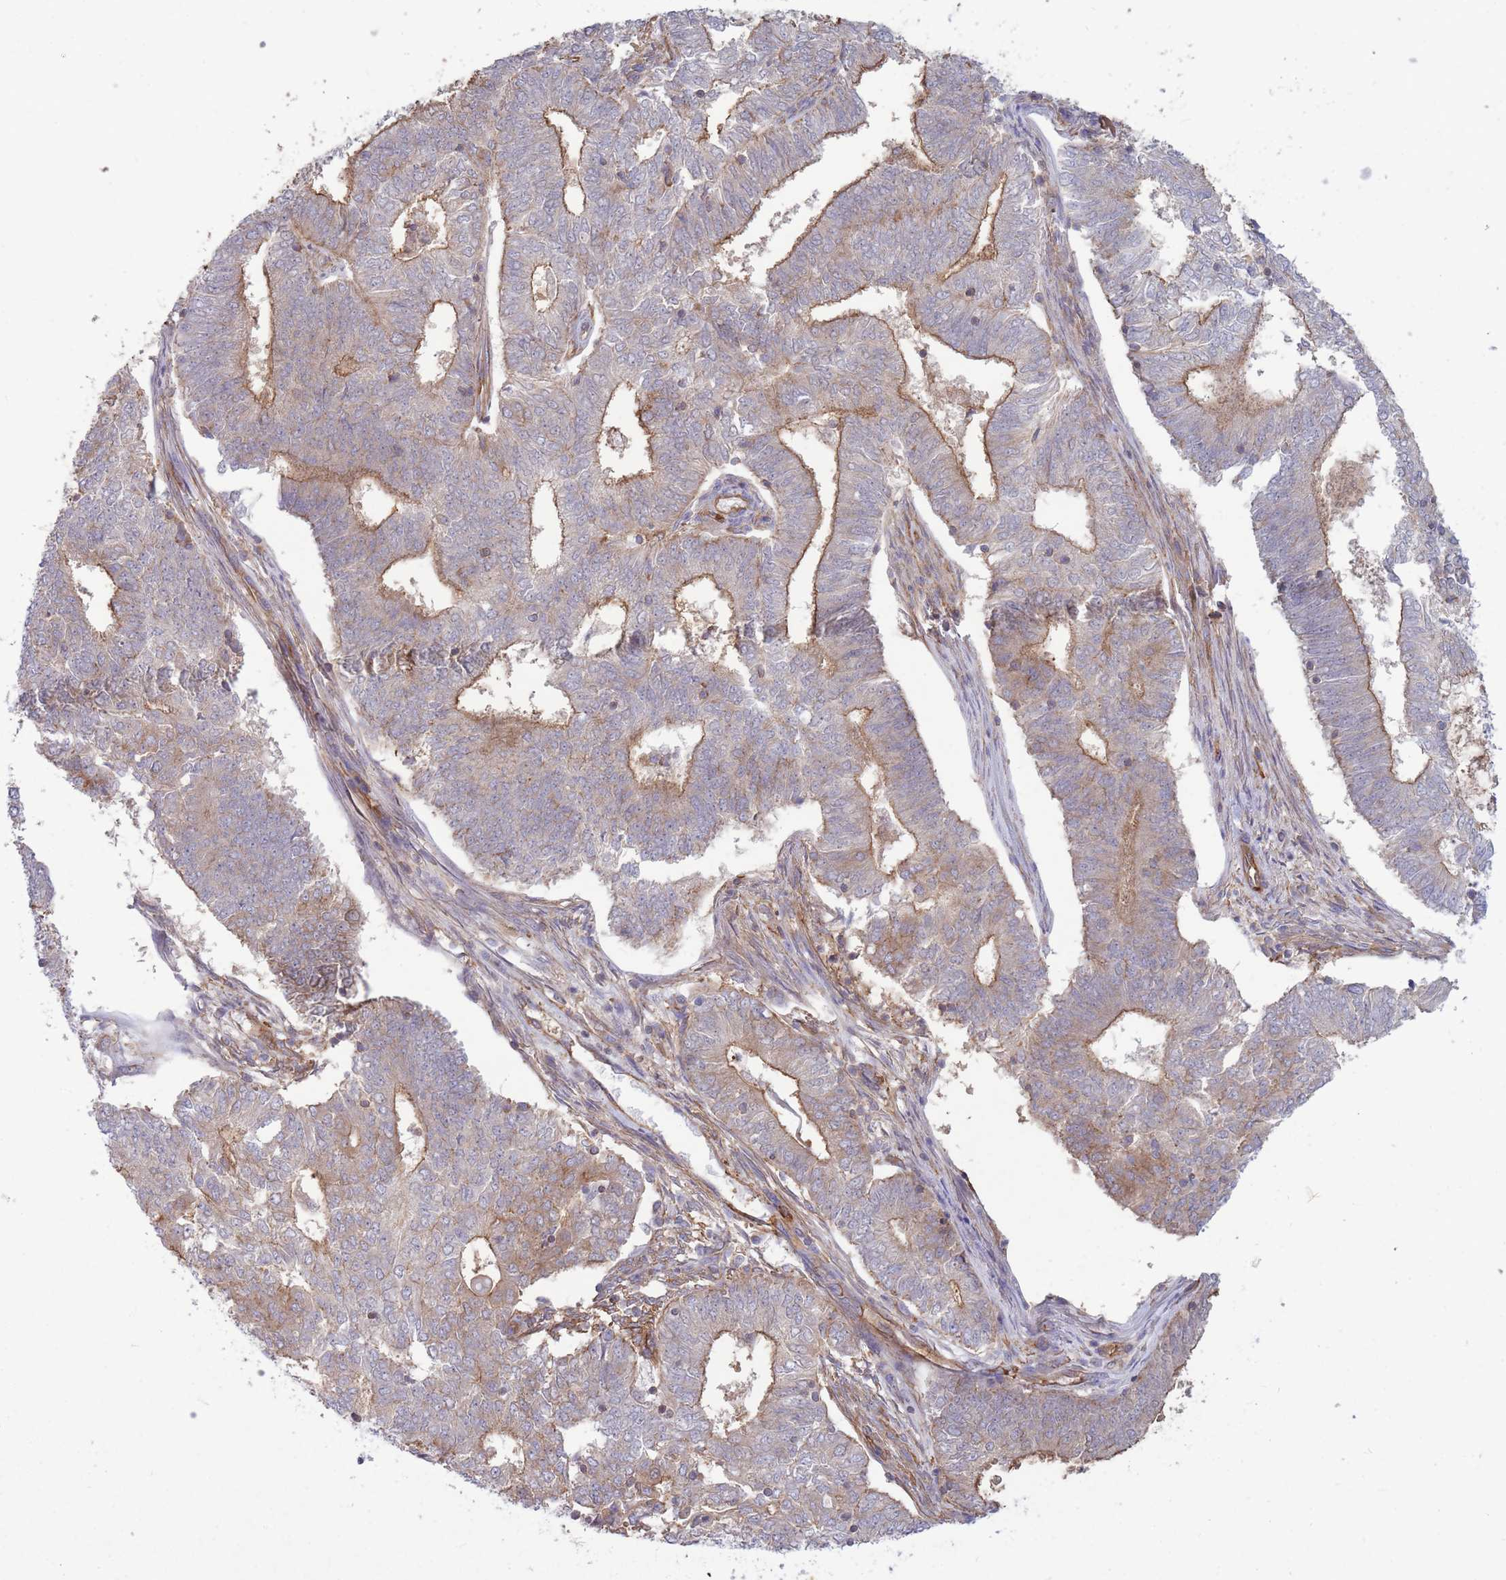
{"staining": {"intensity": "moderate", "quantity": ">75%", "location": "cytoplasmic/membranous"}, "tissue": "endometrial cancer", "cell_type": "Tumor cells", "image_type": "cancer", "snomed": [{"axis": "morphology", "description": "Adenocarcinoma, NOS"}, {"axis": "topography", "description": "Endometrium"}], "caption": "Endometrial cancer stained for a protein (brown) shows moderate cytoplasmic/membranous positive expression in about >75% of tumor cells.", "gene": "GGA1", "patient": {"sex": "female", "age": 62}}